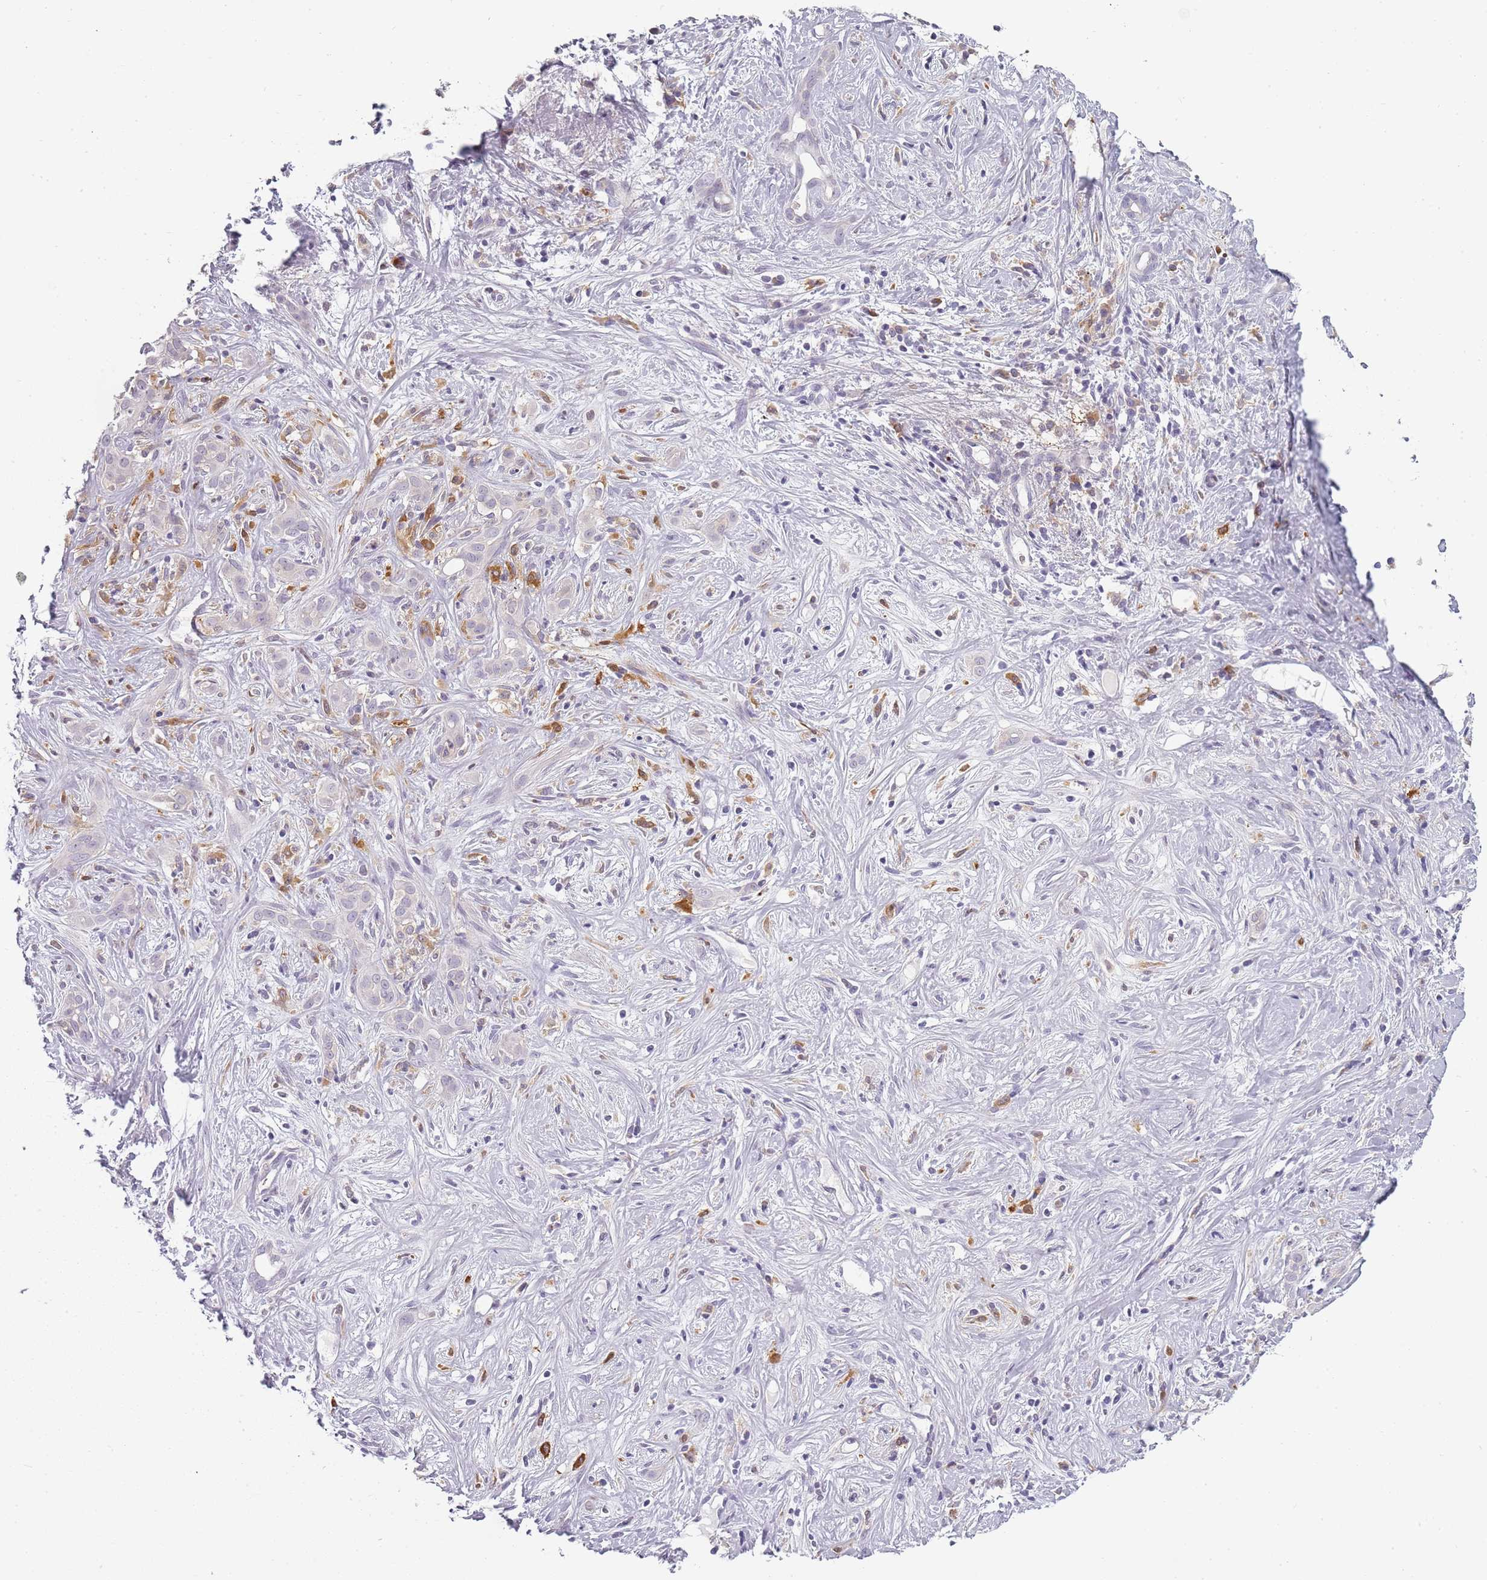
{"staining": {"intensity": "negative", "quantity": "none", "location": "none"}, "tissue": "liver cancer", "cell_type": "Tumor cells", "image_type": "cancer", "snomed": [{"axis": "morphology", "description": "Cholangiocarcinoma"}, {"axis": "topography", "description": "Liver"}], "caption": "A histopathology image of human liver cancer (cholangiocarcinoma) is negative for staining in tumor cells. (DAB immunohistochemistry (IHC), high magnification).", "gene": "CC2D2B", "patient": {"sex": "male", "age": 67}}